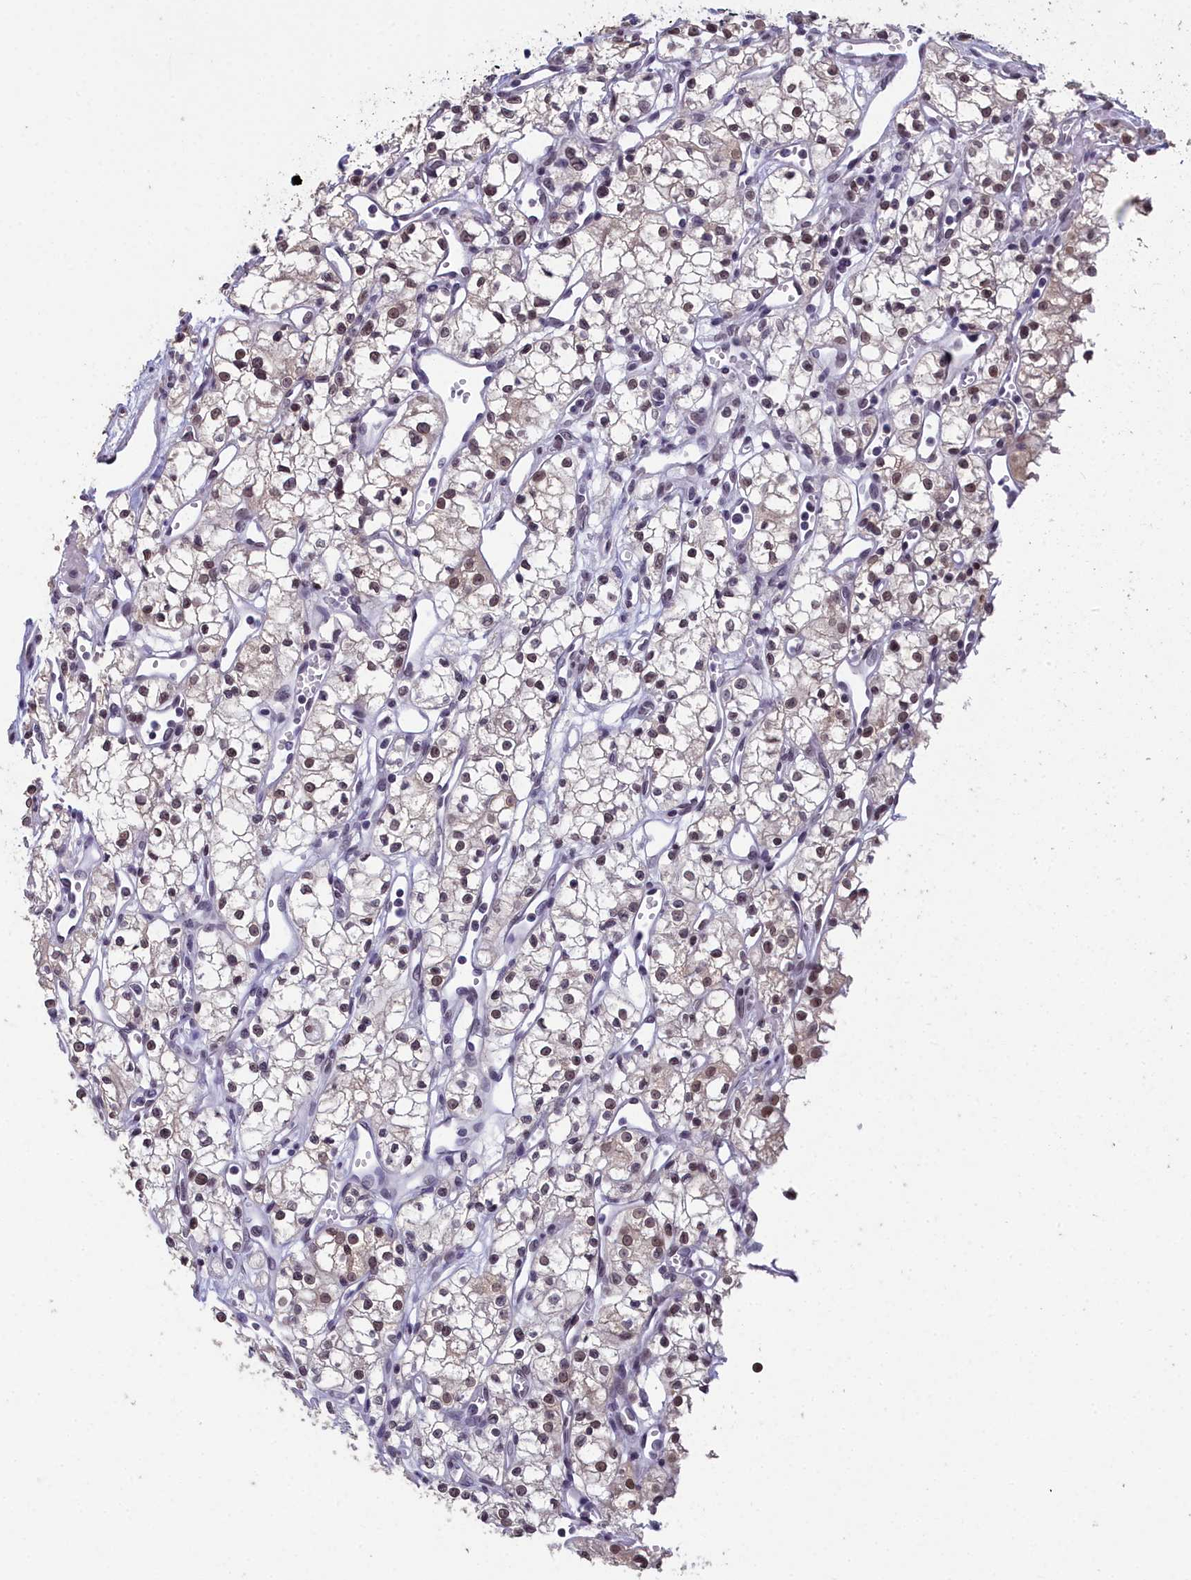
{"staining": {"intensity": "weak", "quantity": "25%-75%", "location": "nuclear"}, "tissue": "renal cancer", "cell_type": "Tumor cells", "image_type": "cancer", "snomed": [{"axis": "morphology", "description": "Adenocarcinoma, NOS"}, {"axis": "topography", "description": "Kidney"}], "caption": "A low amount of weak nuclear positivity is appreciated in approximately 25%-75% of tumor cells in renal adenocarcinoma tissue. Nuclei are stained in blue.", "gene": "CCDC97", "patient": {"sex": "male", "age": 59}}